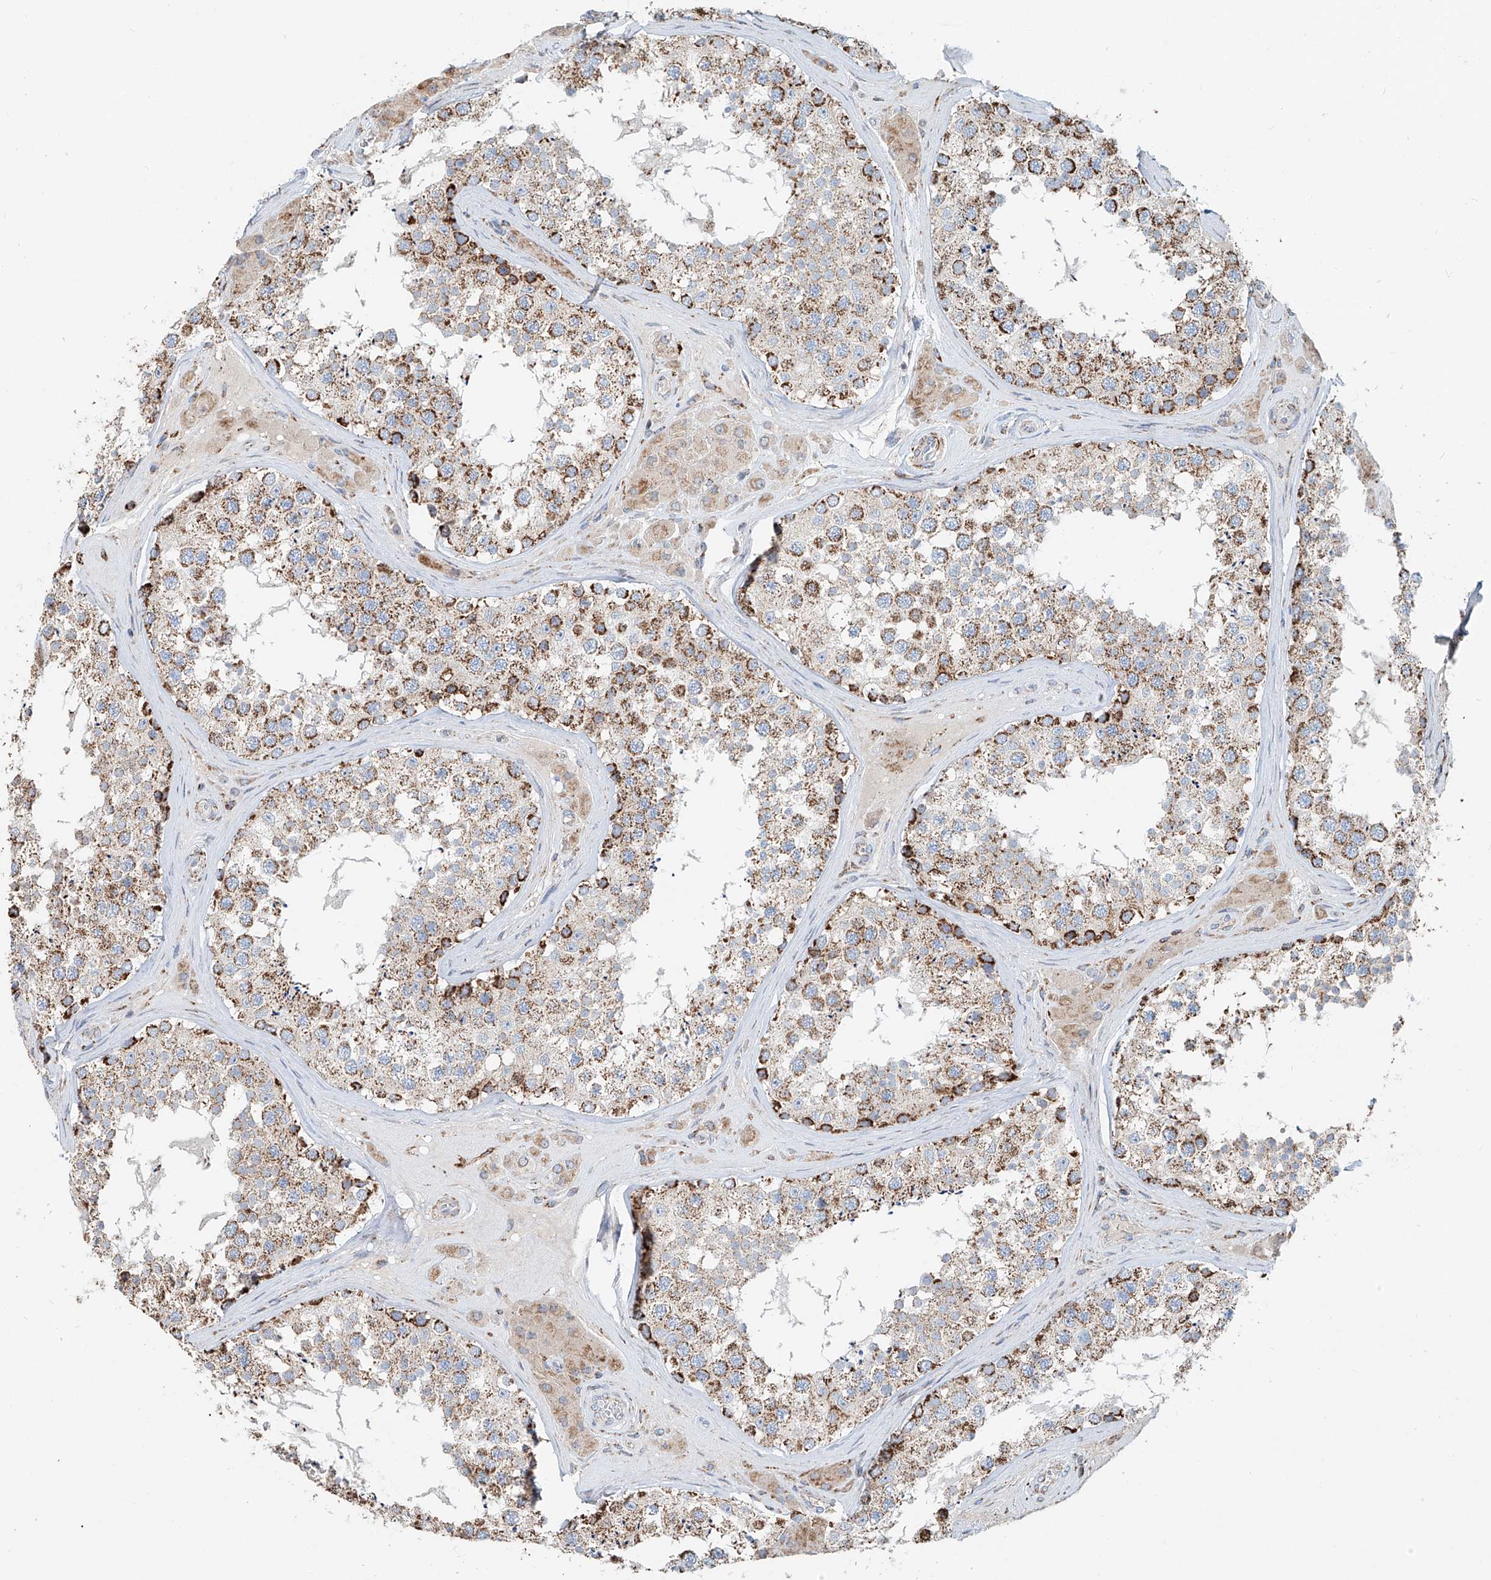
{"staining": {"intensity": "moderate", "quantity": ">75%", "location": "cytoplasmic/membranous"}, "tissue": "testis", "cell_type": "Cells in seminiferous ducts", "image_type": "normal", "snomed": [{"axis": "morphology", "description": "Normal tissue, NOS"}, {"axis": "topography", "description": "Testis"}], "caption": "This photomicrograph displays normal testis stained with IHC to label a protein in brown. The cytoplasmic/membranous of cells in seminiferous ducts show moderate positivity for the protein. Nuclei are counter-stained blue.", "gene": "CARD10", "patient": {"sex": "male", "age": 46}}